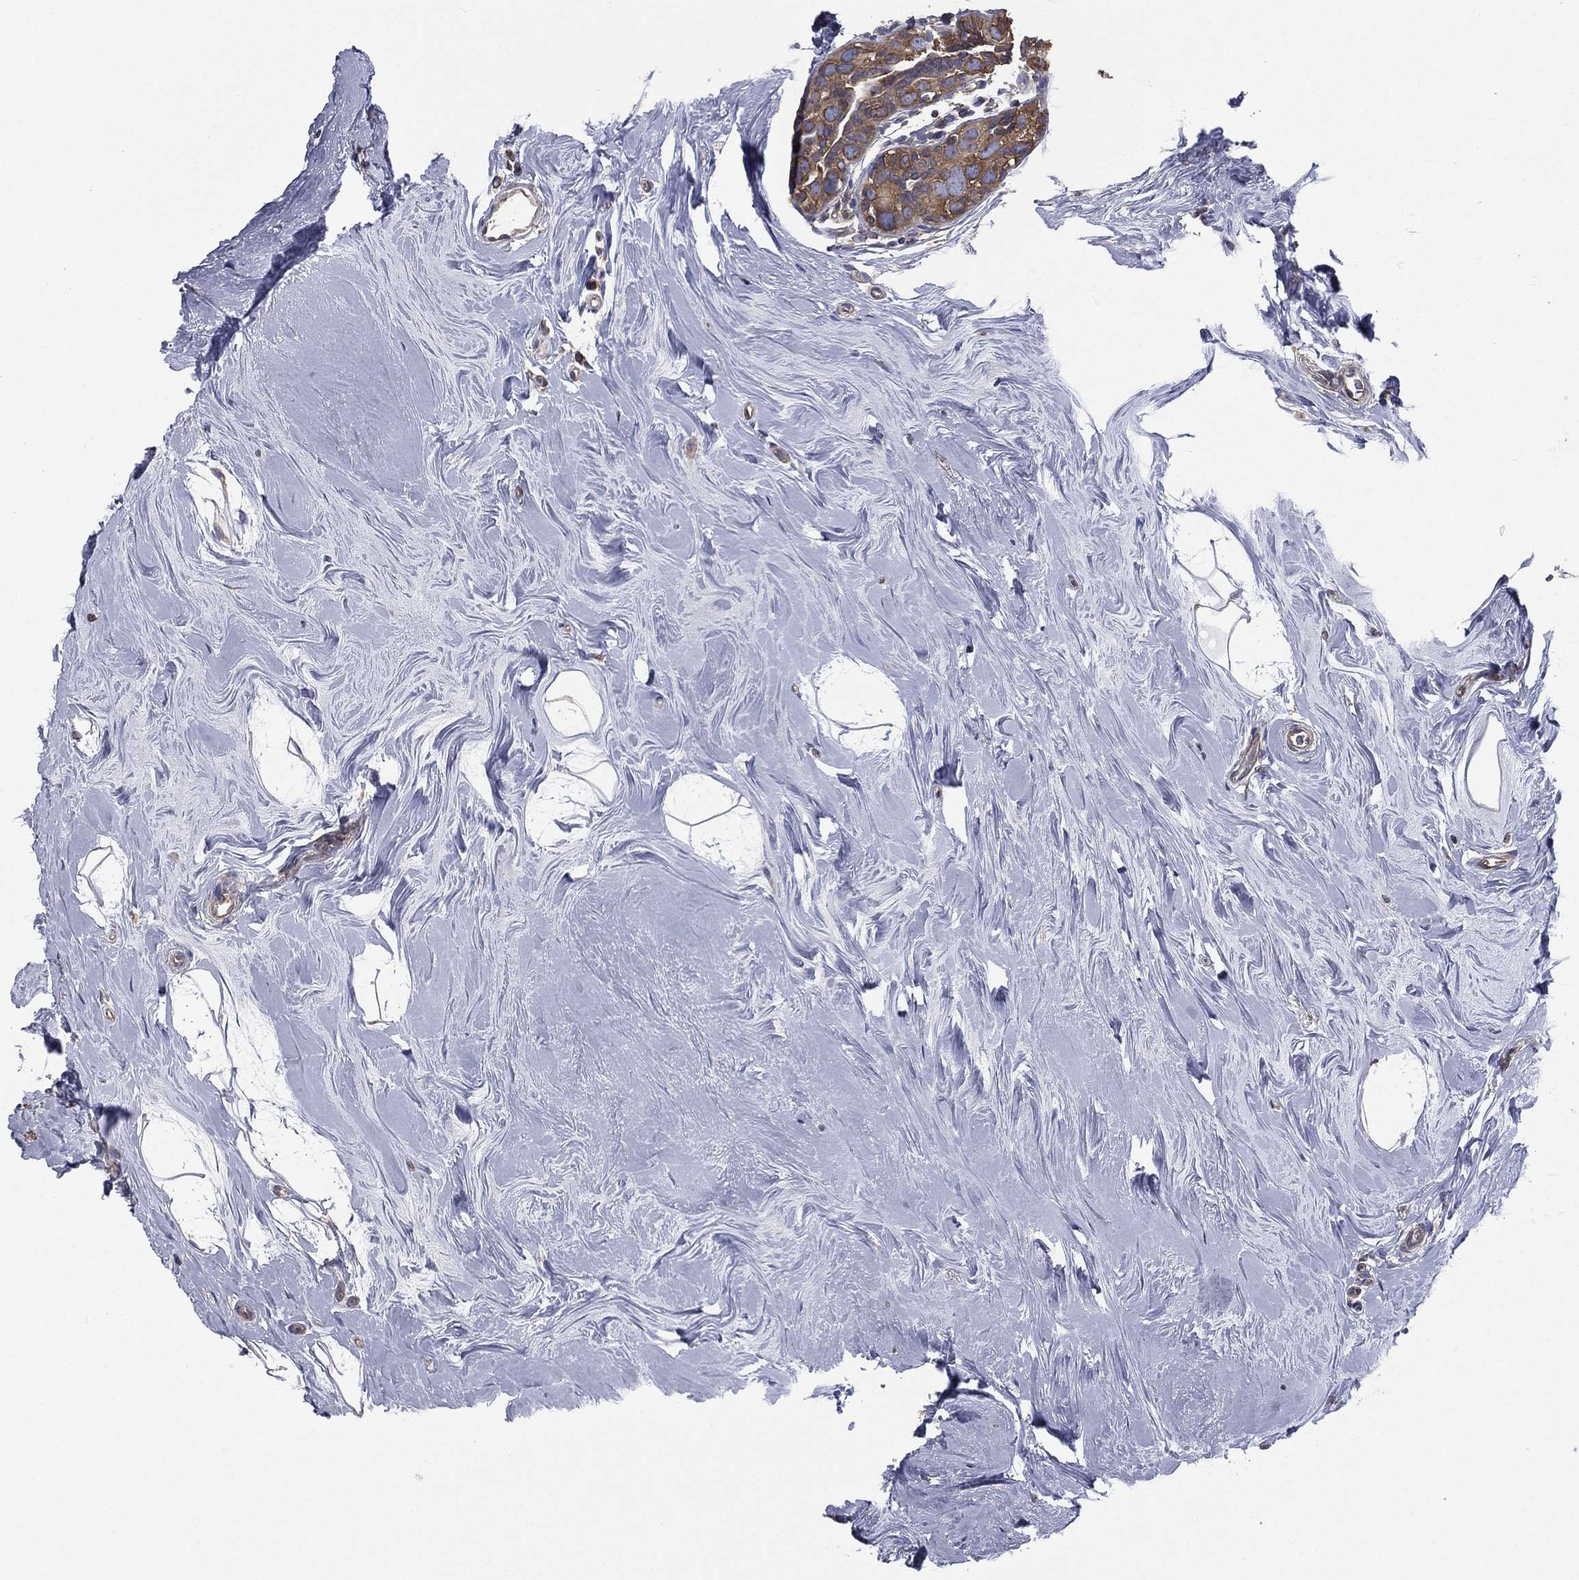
{"staining": {"intensity": "moderate", "quantity": ">75%", "location": "cytoplasmic/membranous"}, "tissue": "breast cancer", "cell_type": "Tumor cells", "image_type": "cancer", "snomed": [{"axis": "morphology", "description": "Duct carcinoma"}, {"axis": "topography", "description": "Breast"}], "caption": "Breast intraductal carcinoma stained for a protein (brown) reveals moderate cytoplasmic/membranous positive positivity in approximately >75% of tumor cells.", "gene": "SARS1", "patient": {"sex": "female", "age": 55}}